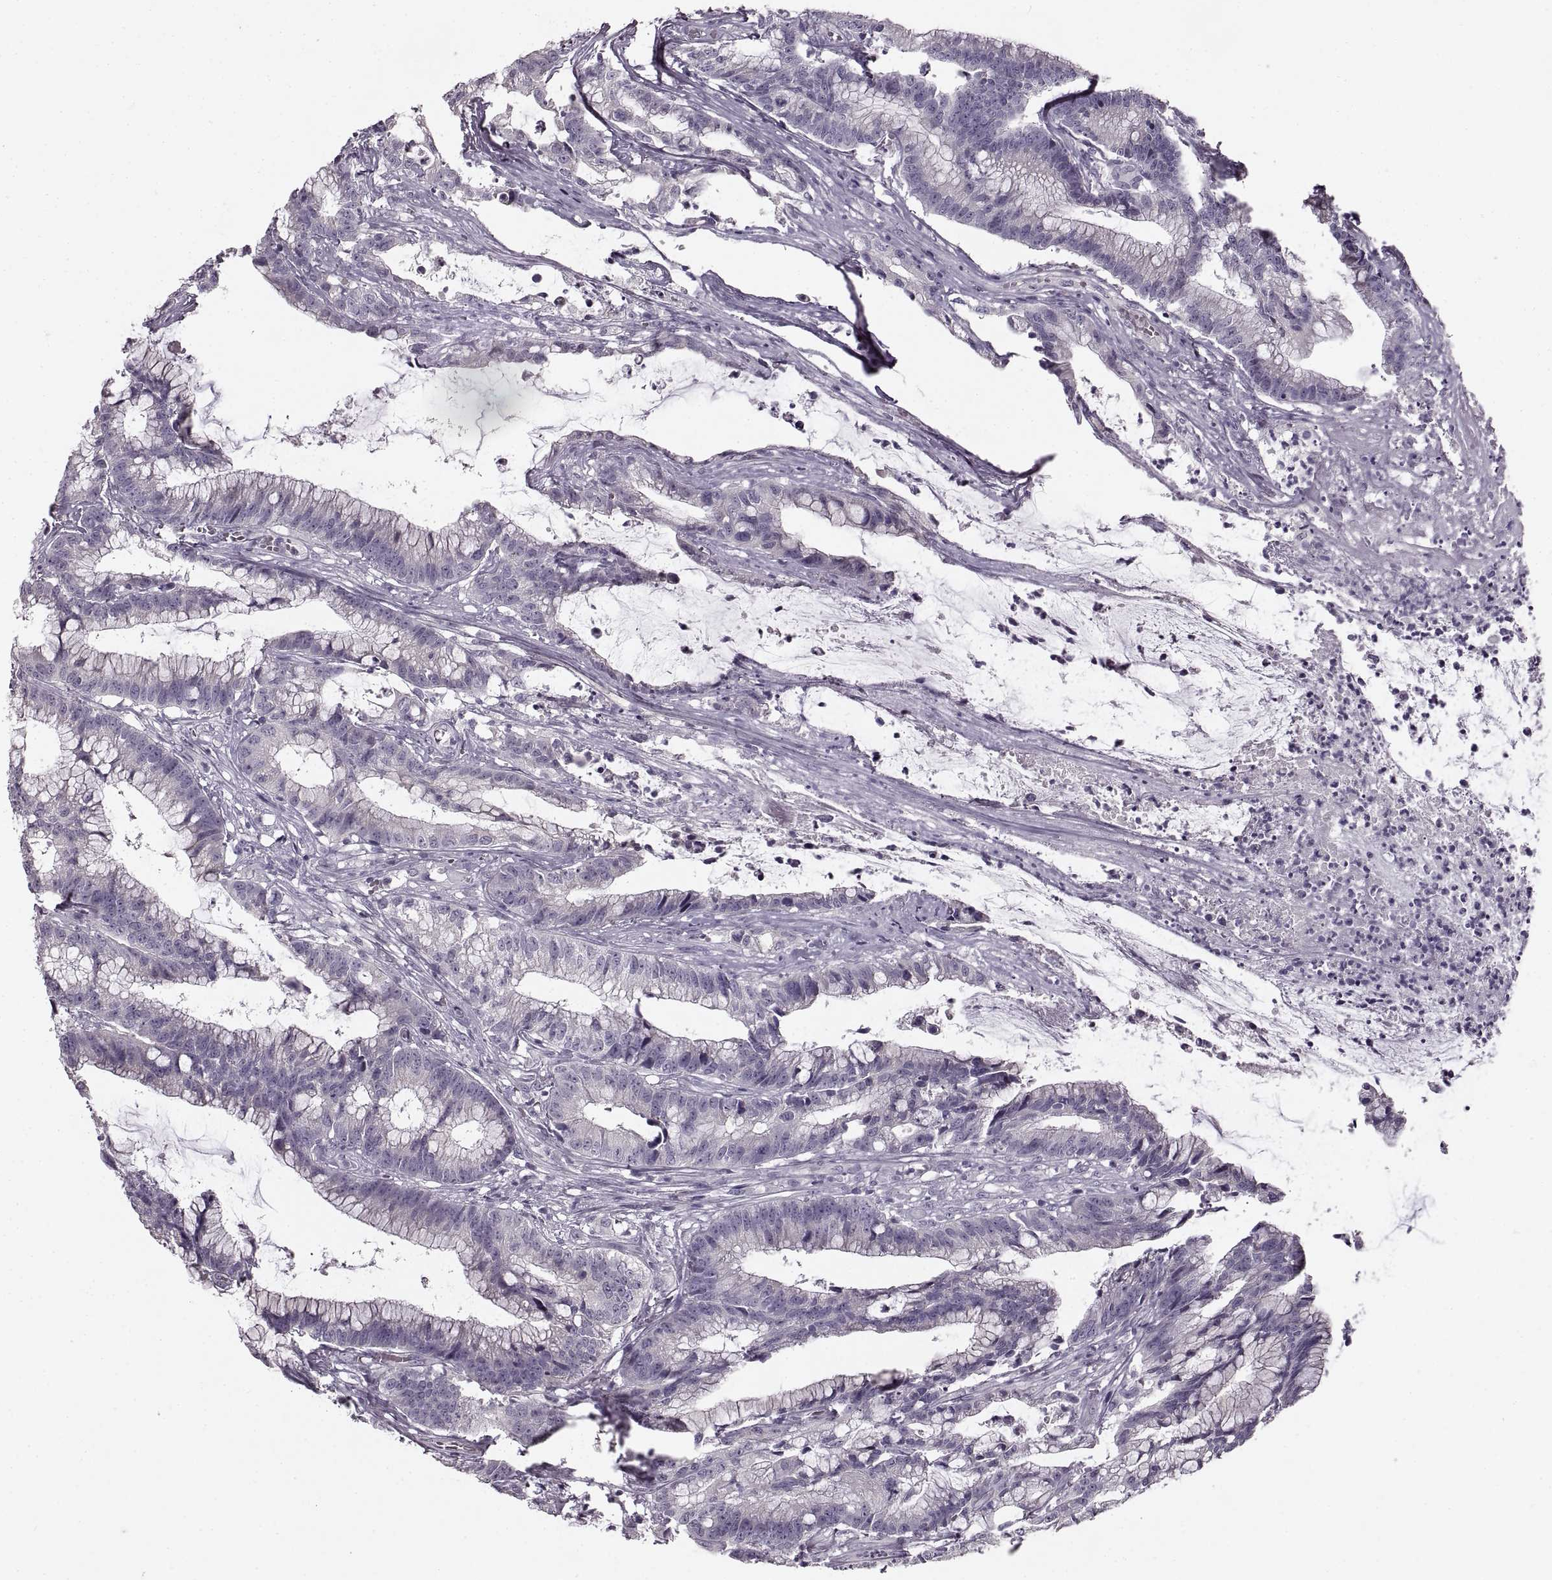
{"staining": {"intensity": "negative", "quantity": "none", "location": "none"}, "tissue": "colorectal cancer", "cell_type": "Tumor cells", "image_type": "cancer", "snomed": [{"axis": "morphology", "description": "Adenocarcinoma, NOS"}, {"axis": "topography", "description": "Colon"}], "caption": "Immunohistochemistry (IHC) of colorectal adenocarcinoma demonstrates no staining in tumor cells. (DAB (3,3'-diaminobenzidine) immunohistochemistry with hematoxylin counter stain).", "gene": "CNTN1", "patient": {"sex": "female", "age": 78}}